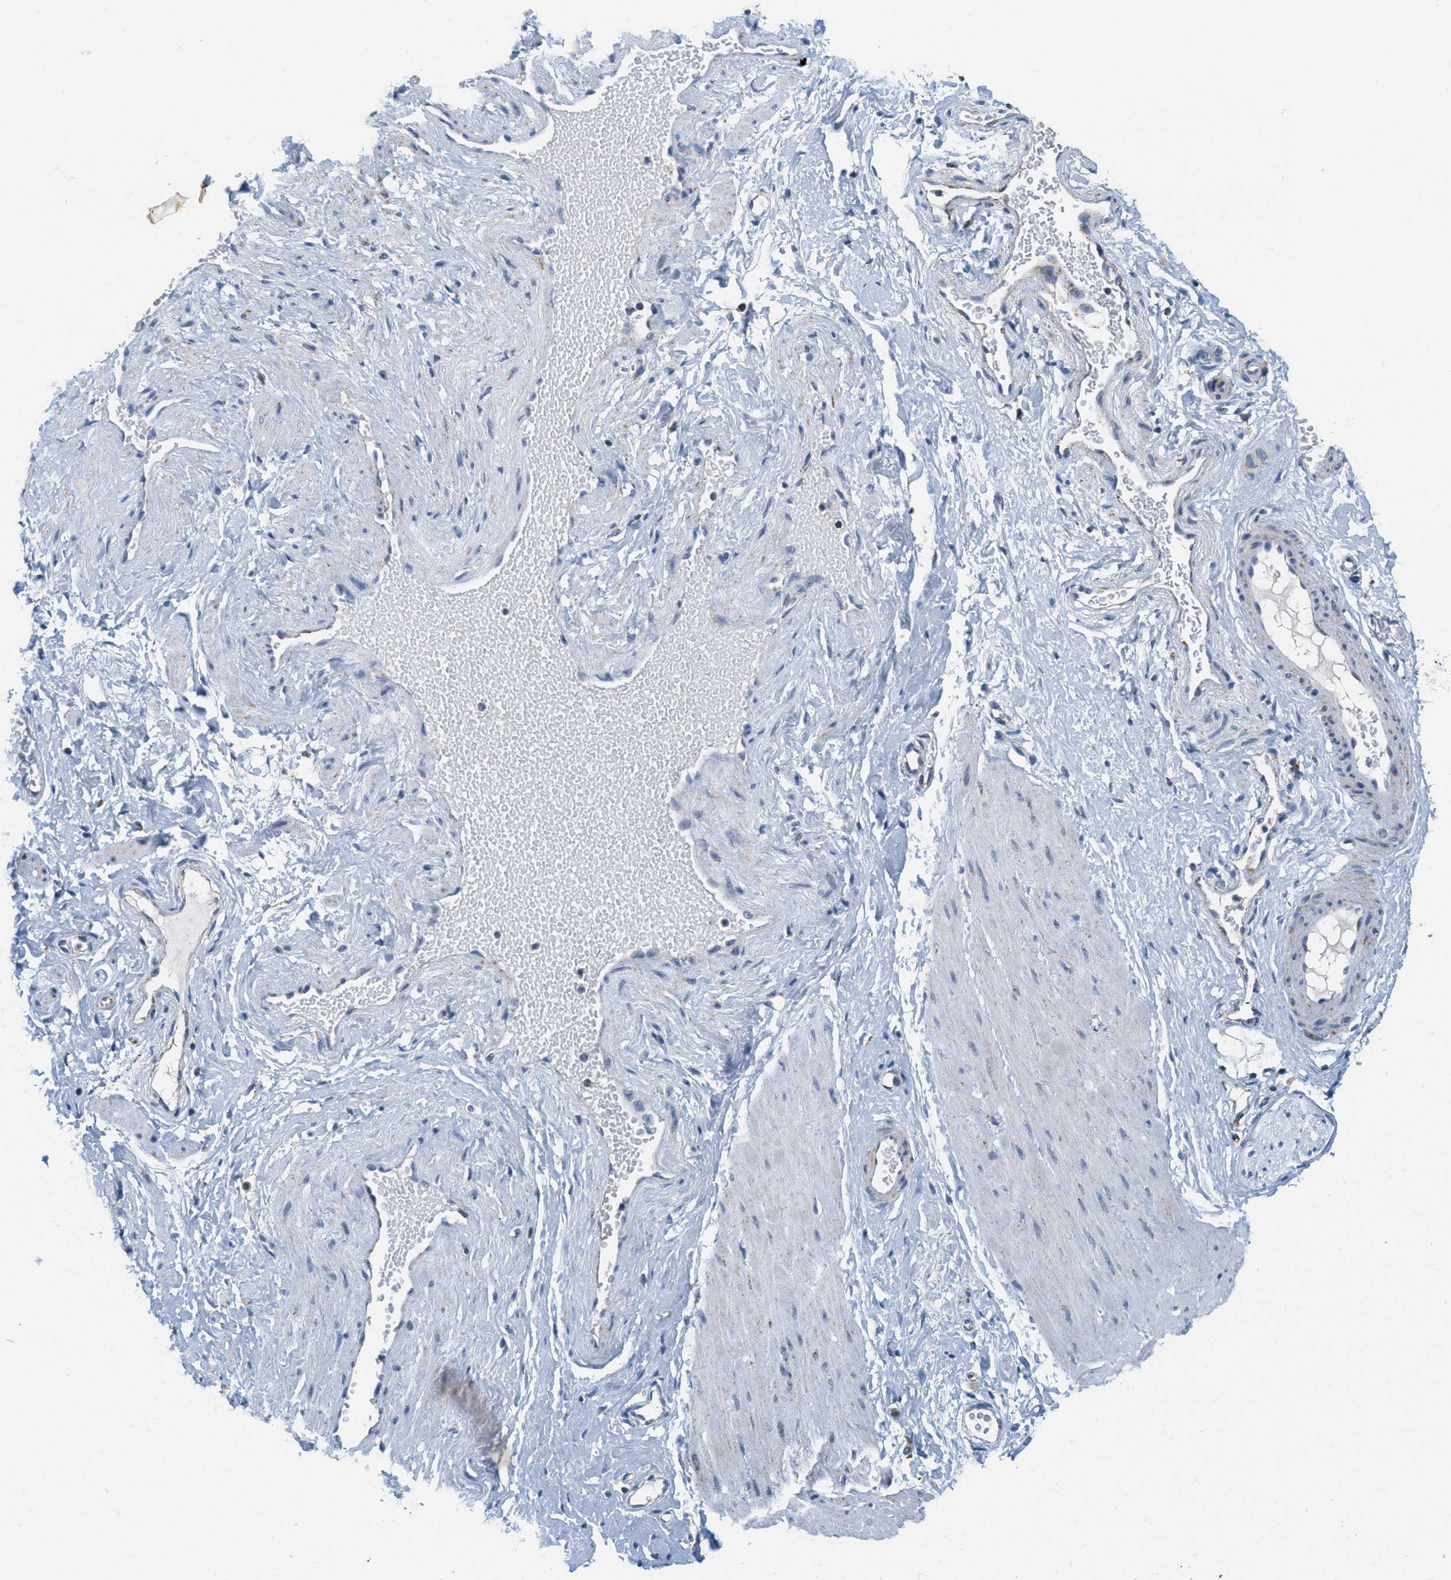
{"staining": {"intensity": "moderate", "quantity": "<25%", "location": "cytoplasmic/membranous"}, "tissue": "adipose tissue", "cell_type": "Adipocytes", "image_type": "normal", "snomed": [{"axis": "morphology", "description": "Normal tissue, NOS"}, {"axis": "topography", "description": "Soft tissue"}, {"axis": "topography", "description": "Vascular tissue"}], "caption": "The histopathology image displays staining of unremarkable adipose tissue, revealing moderate cytoplasmic/membranous protein positivity (brown color) within adipocytes. Immunohistochemistry stains the protein of interest in brown and the nuclei are stained blue.", "gene": "KCNJ5", "patient": {"sex": "female", "age": 35}}